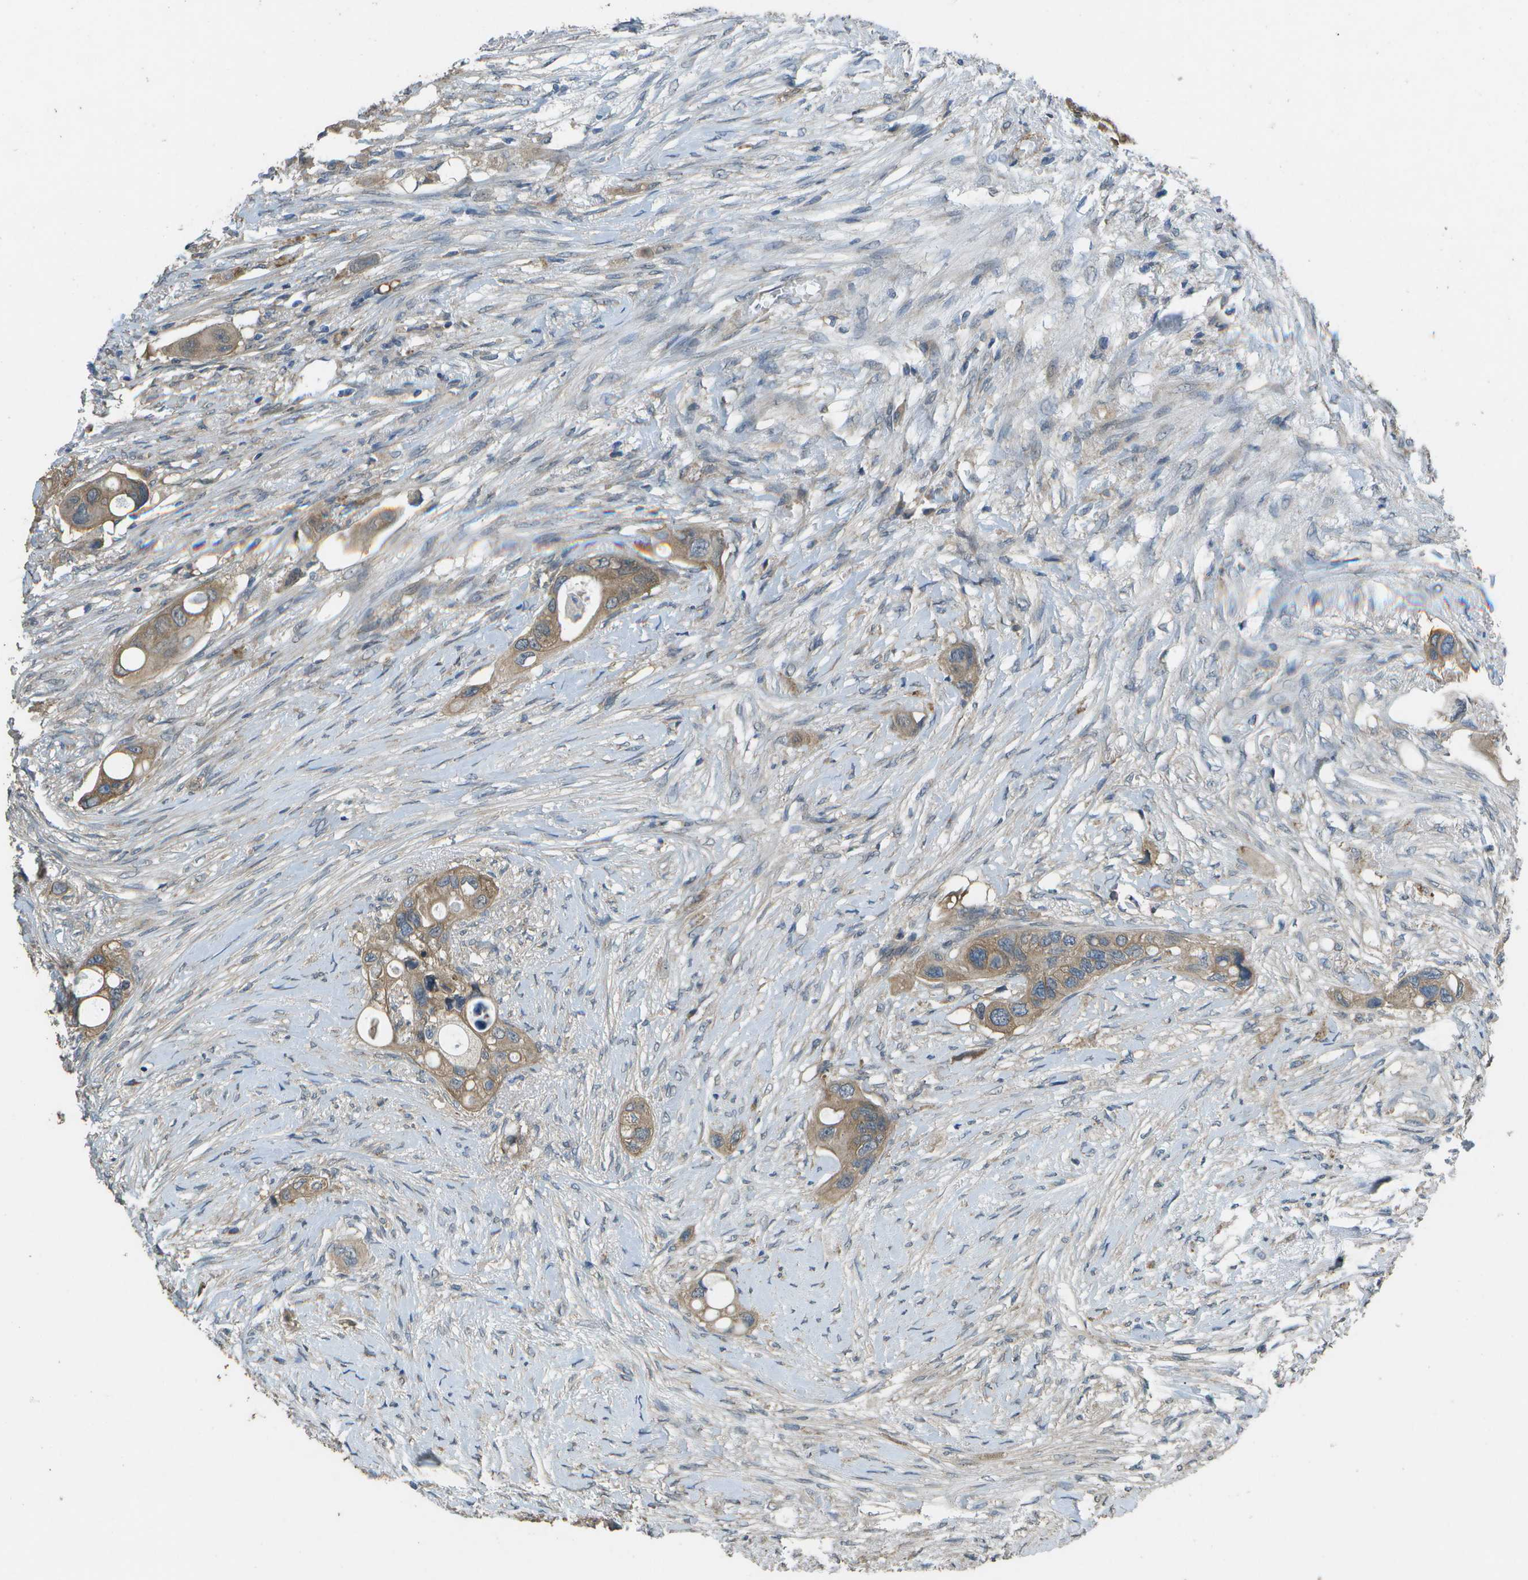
{"staining": {"intensity": "moderate", "quantity": ">75%", "location": "cytoplasmic/membranous"}, "tissue": "colorectal cancer", "cell_type": "Tumor cells", "image_type": "cancer", "snomed": [{"axis": "morphology", "description": "Adenocarcinoma, NOS"}, {"axis": "topography", "description": "Colon"}], "caption": "Adenocarcinoma (colorectal) was stained to show a protein in brown. There is medium levels of moderate cytoplasmic/membranous staining in about >75% of tumor cells.", "gene": "CLNS1A", "patient": {"sex": "female", "age": 57}}